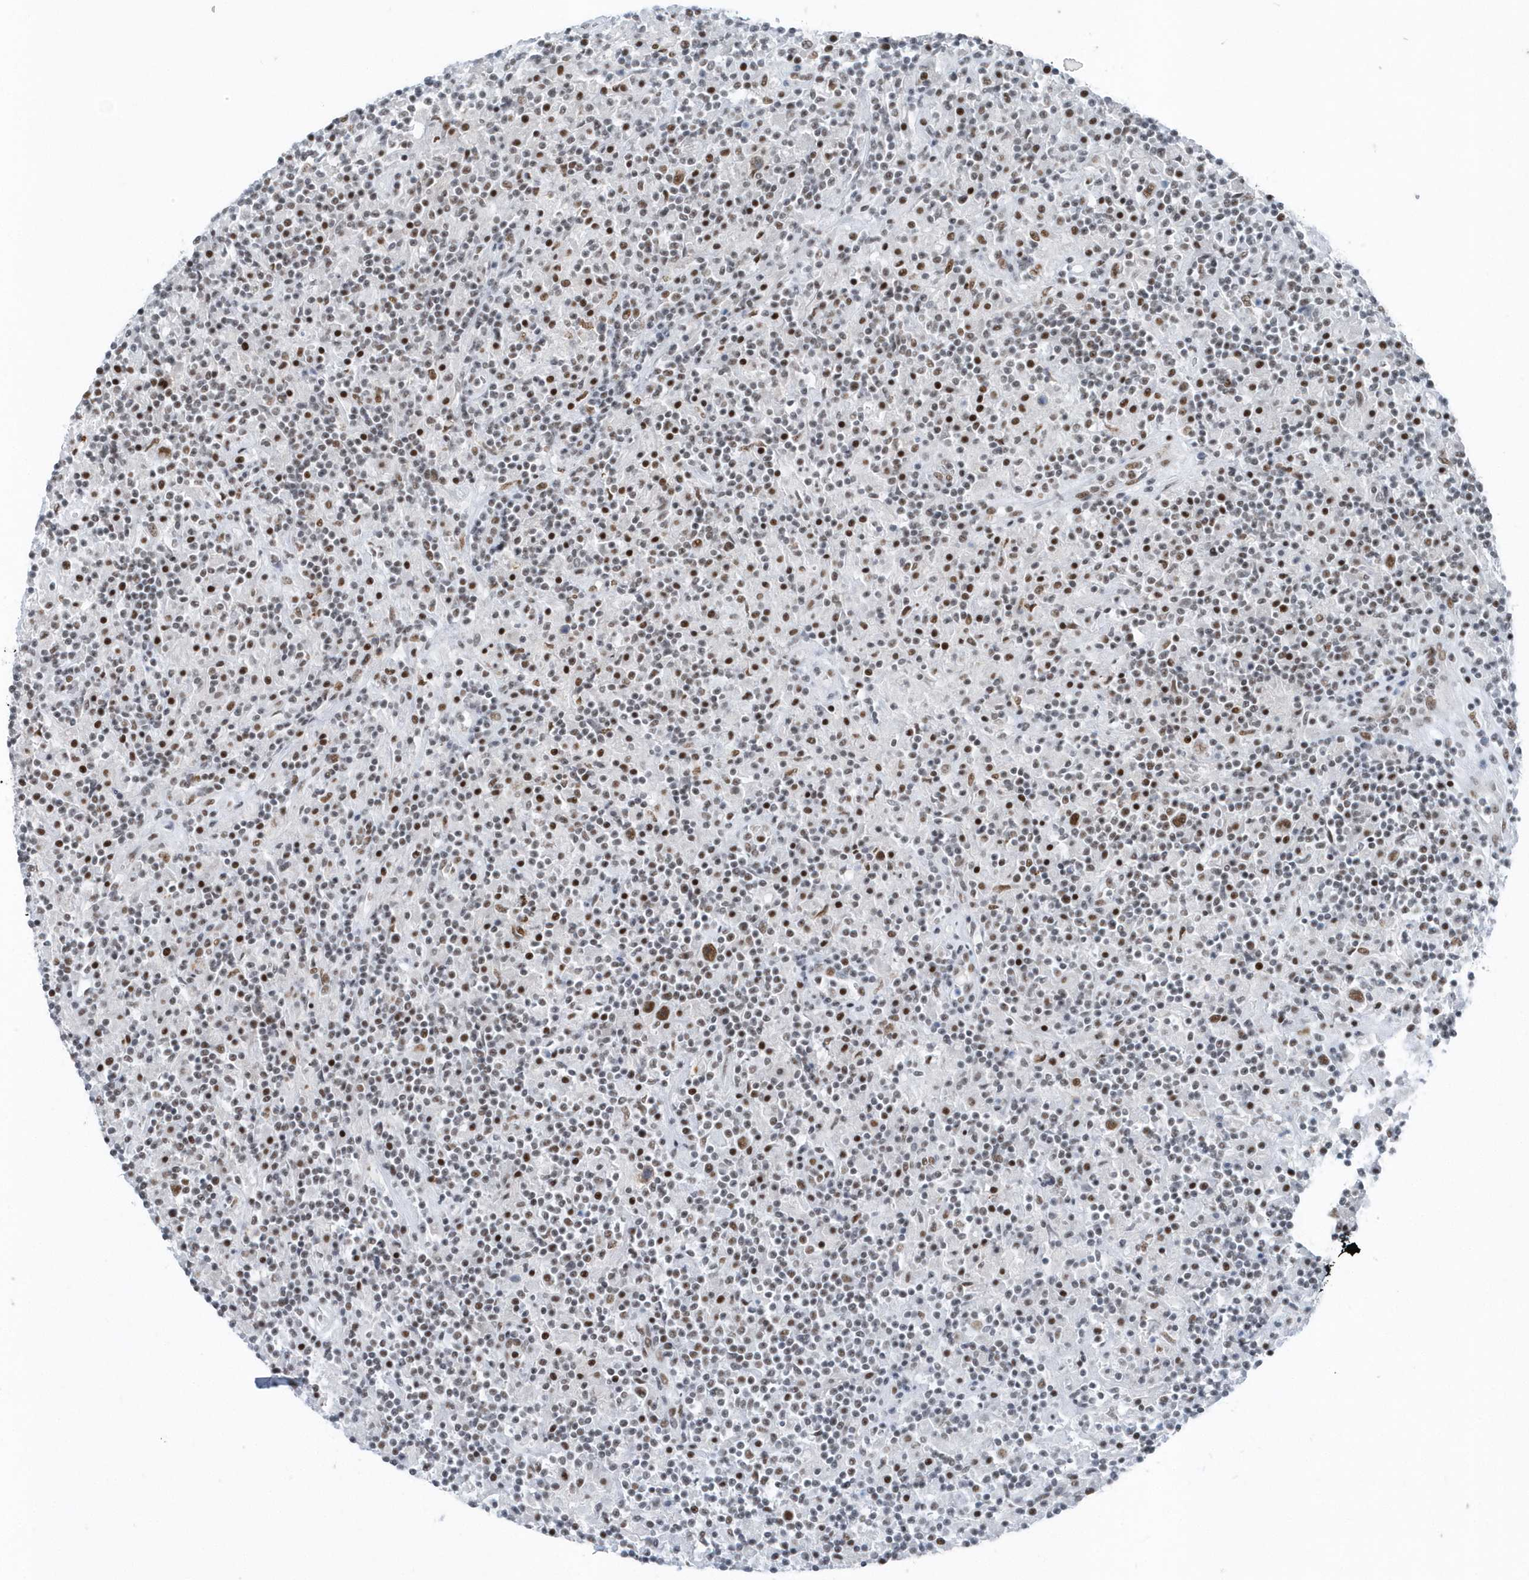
{"staining": {"intensity": "moderate", "quantity": ">75%", "location": "nuclear"}, "tissue": "lymphoma", "cell_type": "Tumor cells", "image_type": "cancer", "snomed": [{"axis": "morphology", "description": "Hodgkin's disease, NOS"}, {"axis": "topography", "description": "Lymph node"}], "caption": "This is an image of IHC staining of lymphoma, which shows moderate positivity in the nuclear of tumor cells.", "gene": "FIP1L1", "patient": {"sex": "male", "age": 70}}